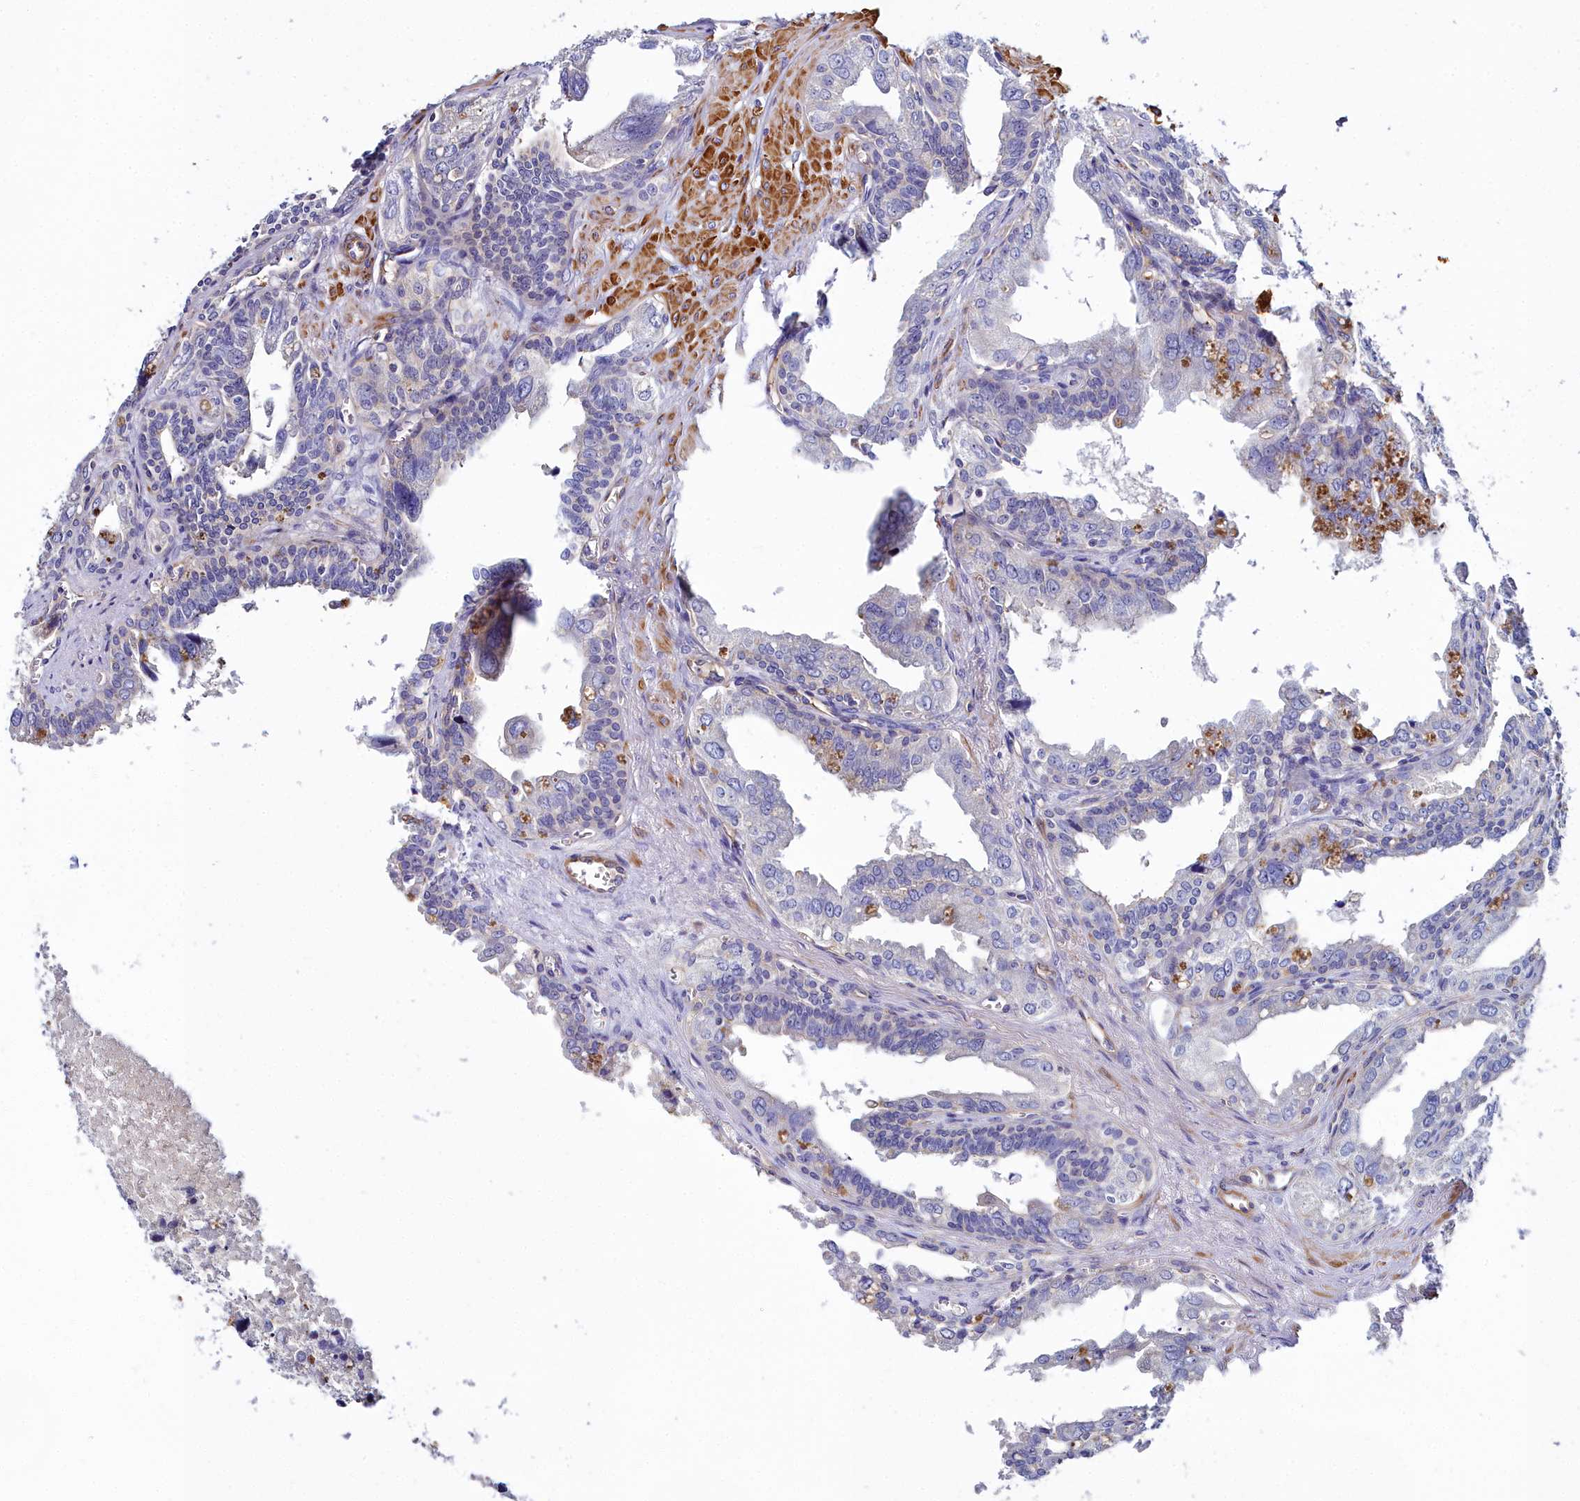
{"staining": {"intensity": "negative", "quantity": "none", "location": "none"}, "tissue": "seminal vesicle", "cell_type": "Glandular cells", "image_type": "normal", "snomed": [{"axis": "morphology", "description": "Normal tissue, NOS"}, {"axis": "topography", "description": "Seminal veicle"}], "caption": "DAB (3,3'-diaminobenzidine) immunohistochemical staining of benign seminal vesicle displays no significant staining in glandular cells. The staining is performed using DAB brown chromogen with nuclei counter-stained in using hematoxylin.", "gene": "FADS3", "patient": {"sex": "male", "age": 67}}